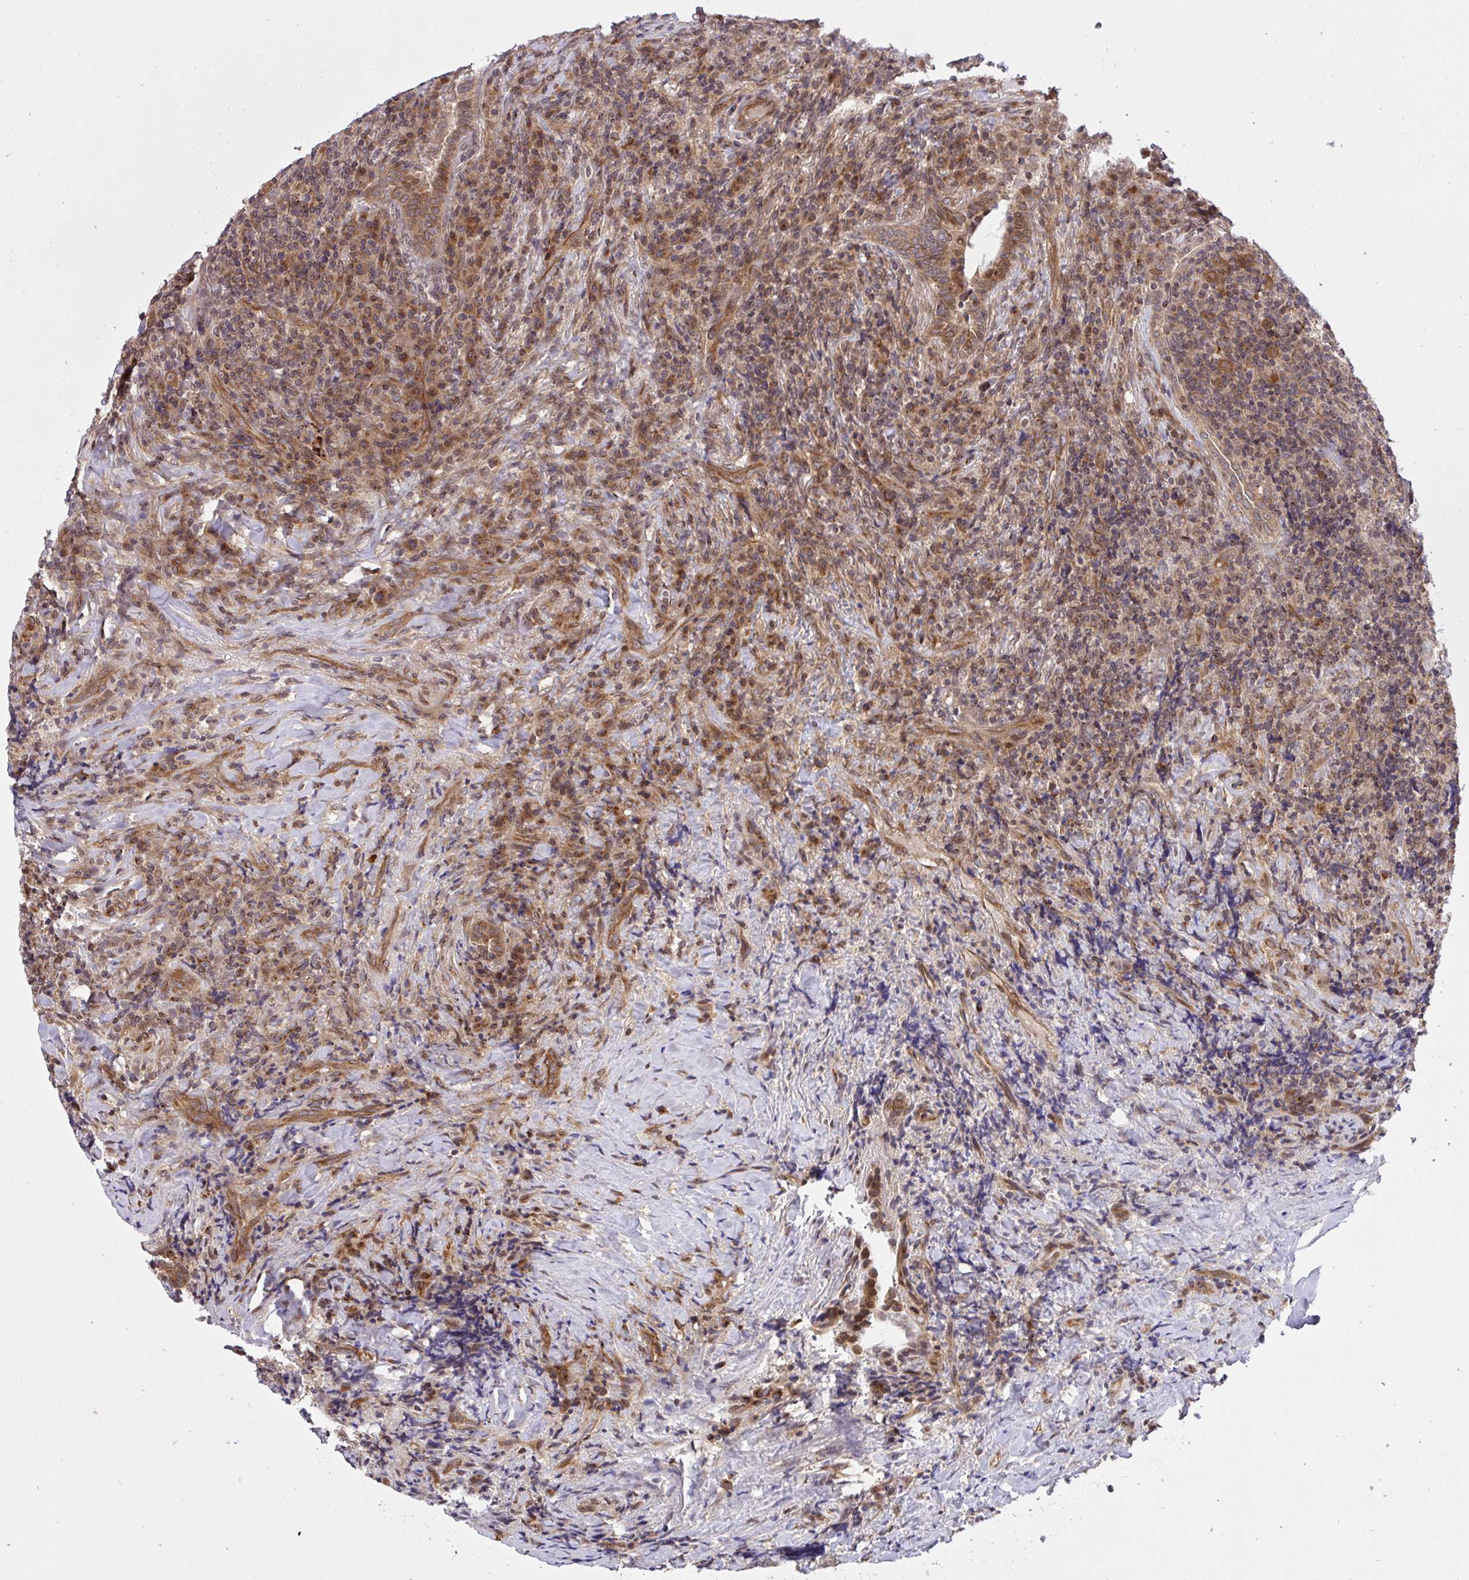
{"staining": {"intensity": "moderate", "quantity": ">75%", "location": "cytoplasmic/membranous"}, "tissue": "lymphoma", "cell_type": "Tumor cells", "image_type": "cancer", "snomed": [{"axis": "morphology", "description": "Hodgkin's disease, NOS"}, {"axis": "topography", "description": "Lung"}], "caption": "A photomicrograph of human lymphoma stained for a protein reveals moderate cytoplasmic/membranous brown staining in tumor cells.", "gene": "ERI1", "patient": {"sex": "male", "age": 17}}